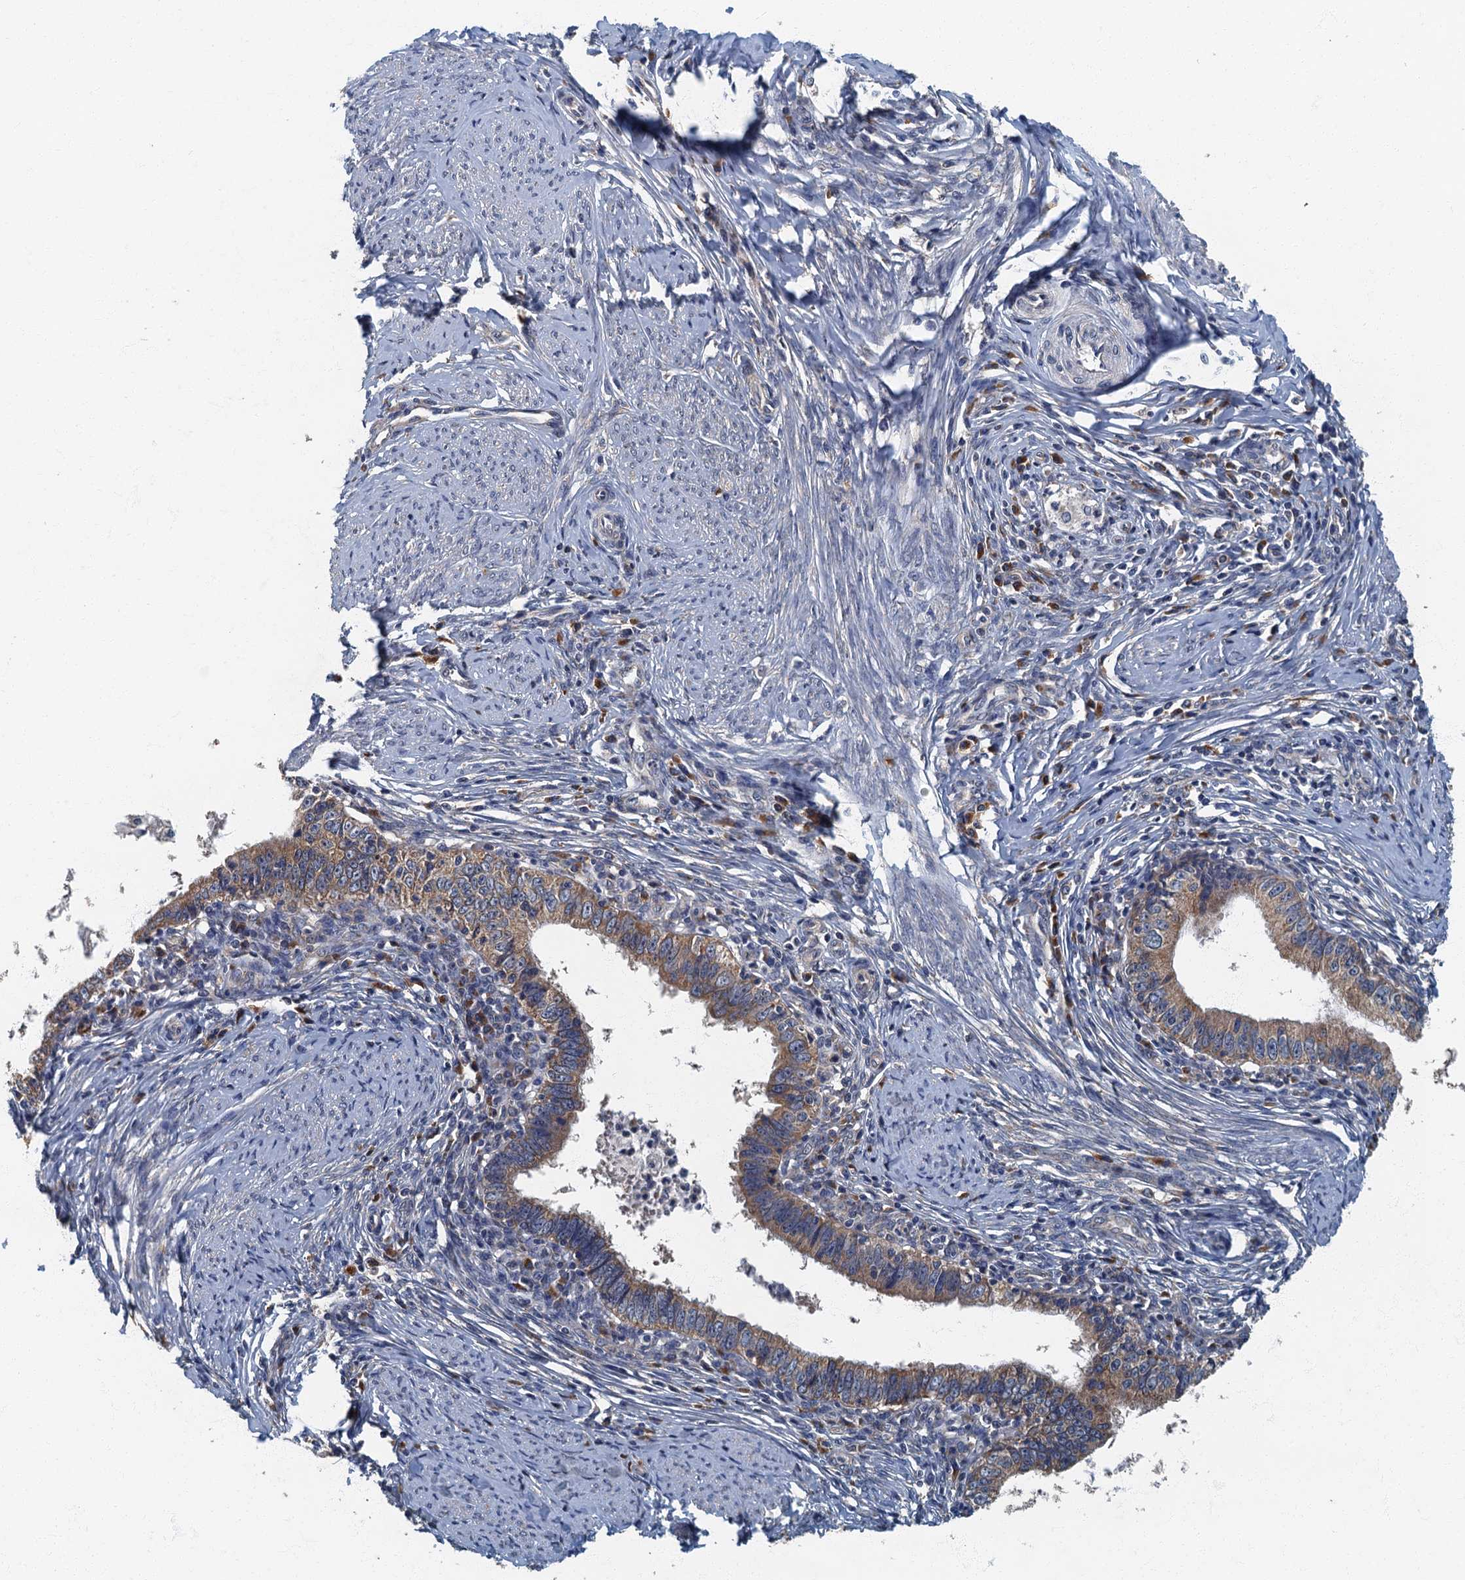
{"staining": {"intensity": "weak", "quantity": ">75%", "location": "cytoplasmic/membranous"}, "tissue": "cervical cancer", "cell_type": "Tumor cells", "image_type": "cancer", "snomed": [{"axis": "morphology", "description": "Adenocarcinoma, NOS"}, {"axis": "topography", "description": "Cervix"}], "caption": "Adenocarcinoma (cervical) stained with a brown dye exhibits weak cytoplasmic/membranous positive expression in about >75% of tumor cells.", "gene": "DDX49", "patient": {"sex": "female", "age": 36}}